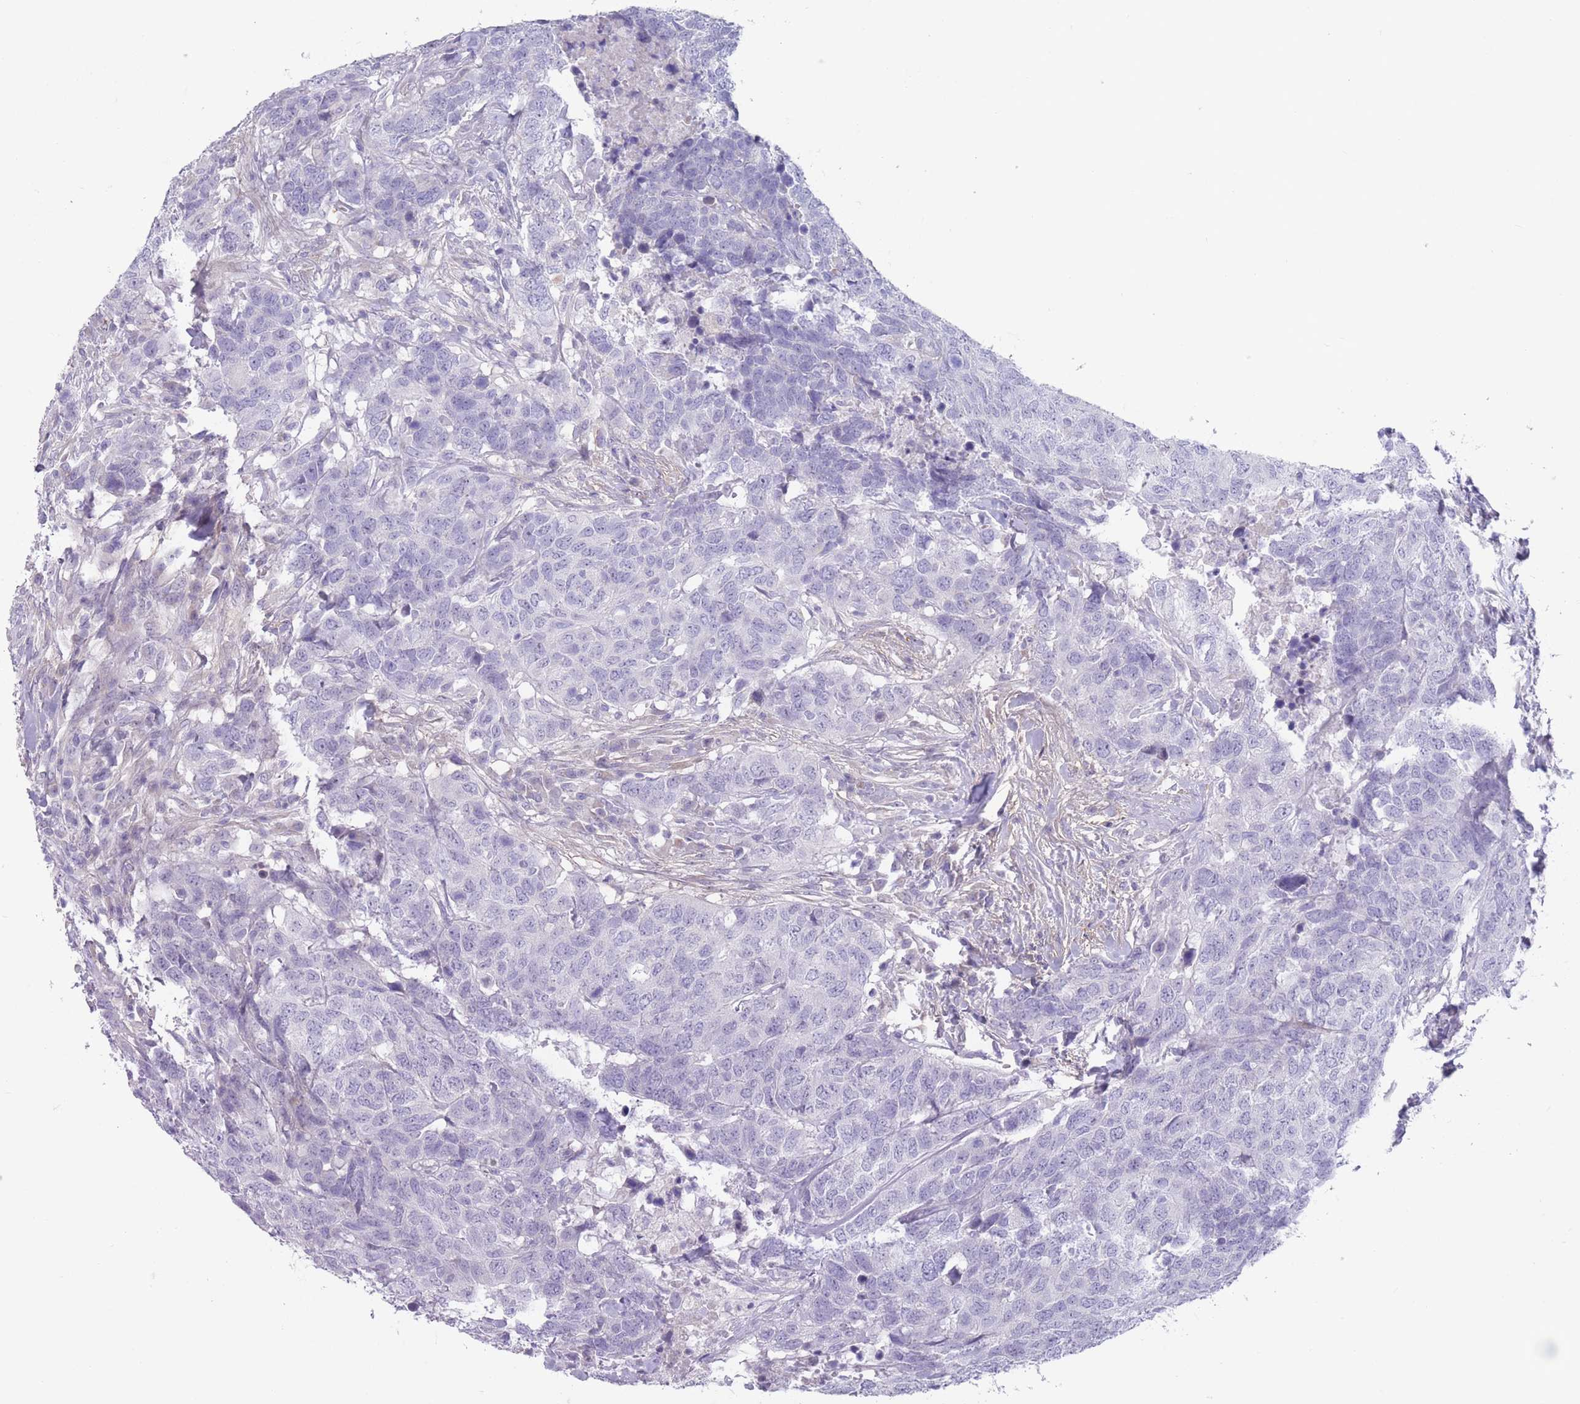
{"staining": {"intensity": "negative", "quantity": "none", "location": "none"}, "tissue": "head and neck cancer", "cell_type": "Tumor cells", "image_type": "cancer", "snomed": [{"axis": "morphology", "description": "Normal tissue, NOS"}, {"axis": "morphology", "description": "Squamous cell carcinoma, NOS"}, {"axis": "topography", "description": "Skeletal muscle"}, {"axis": "topography", "description": "Vascular tissue"}, {"axis": "topography", "description": "Peripheral nerve tissue"}, {"axis": "topography", "description": "Head-Neck"}], "caption": "Tumor cells show no significant staining in head and neck cancer.", "gene": "PAIP2B", "patient": {"sex": "male", "age": 66}}